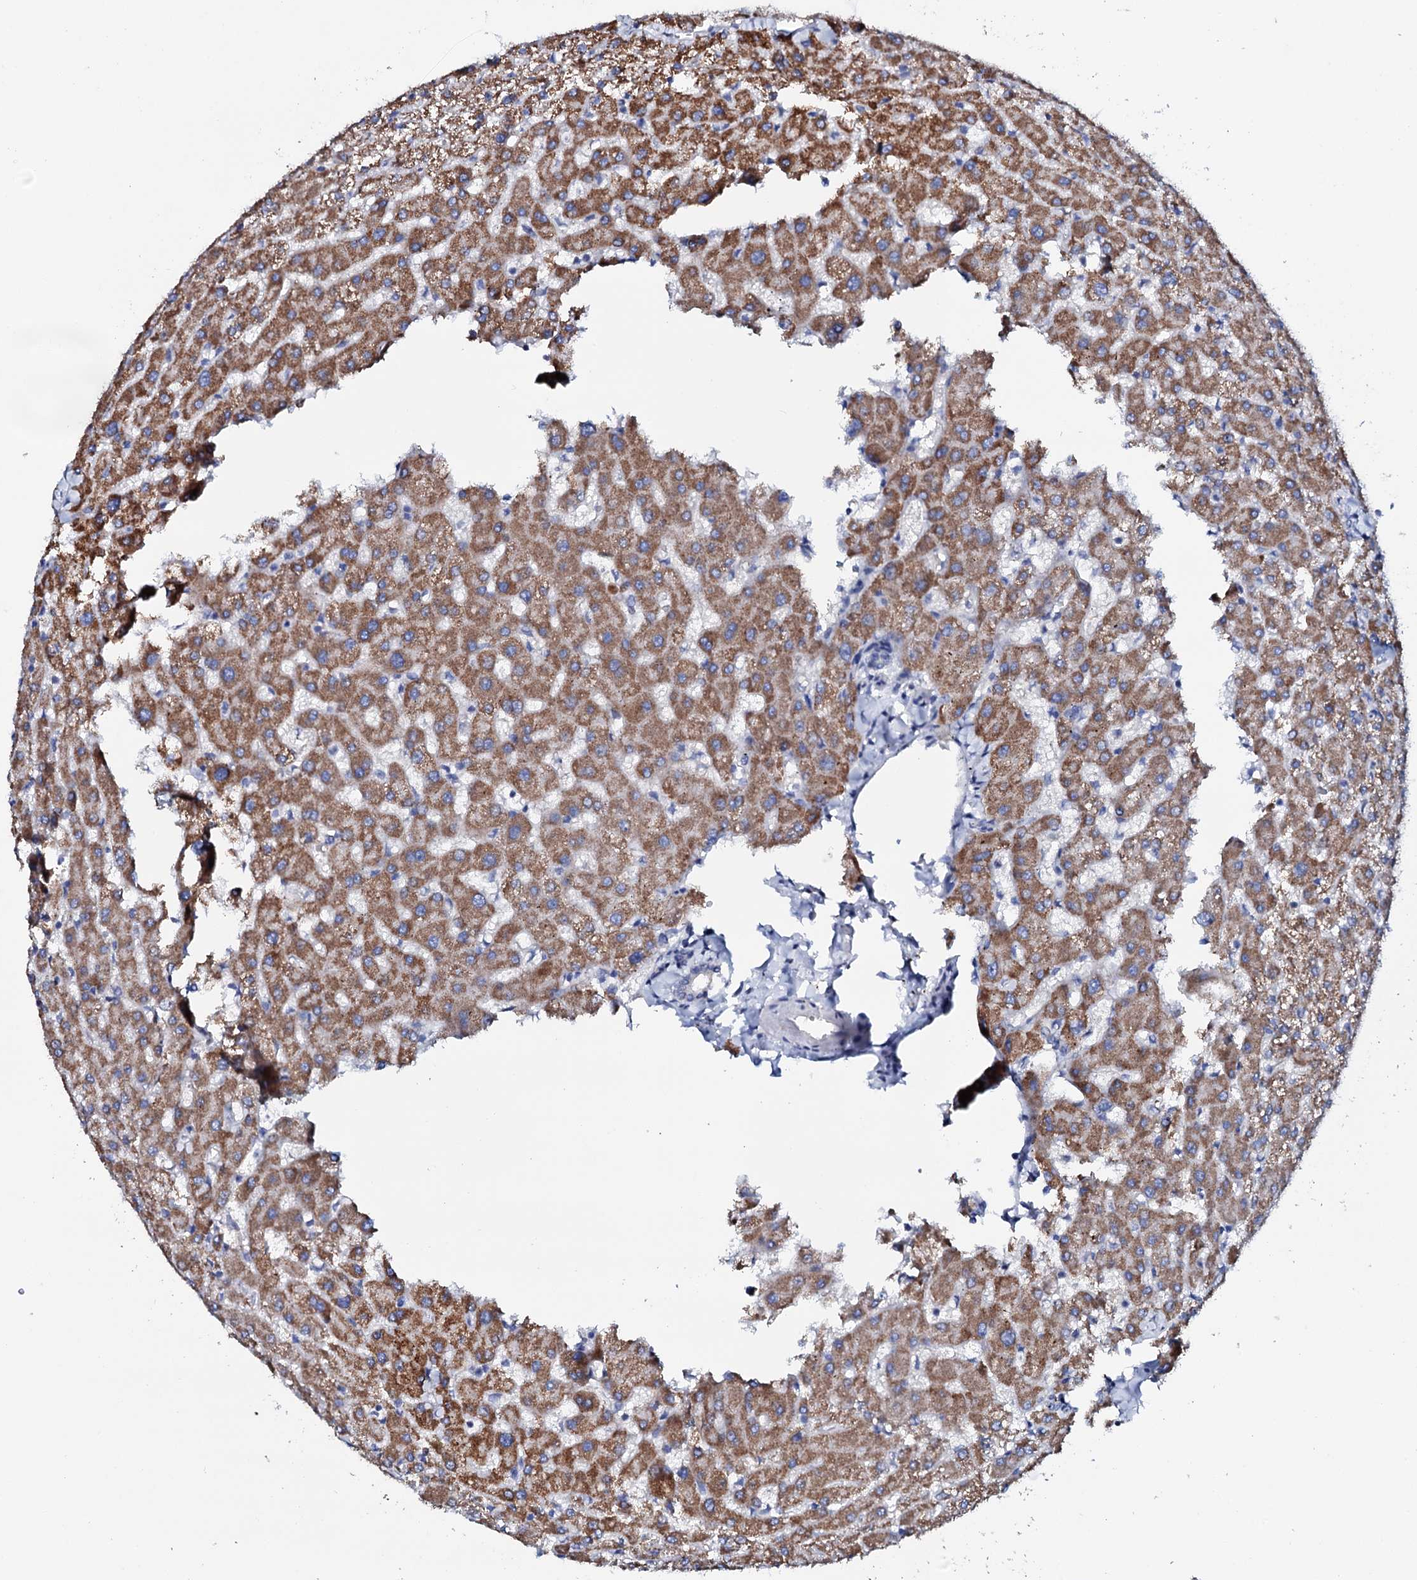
{"staining": {"intensity": "negative", "quantity": "none", "location": "none"}, "tissue": "liver", "cell_type": "Cholangiocytes", "image_type": "normal", "snomed": [{"axis": "morphology", "description": "Normal tissue, NOS"}, {"axis": "topography", "description": "Liver"}], "caption": "Immunohistochemistry histopathology image of normal liver: human liver stained with DAB shows no significant protein positivity in cholangiocytes.", "gene": "TCAF2C", "patient": {"sex": "female", "age": 63}}